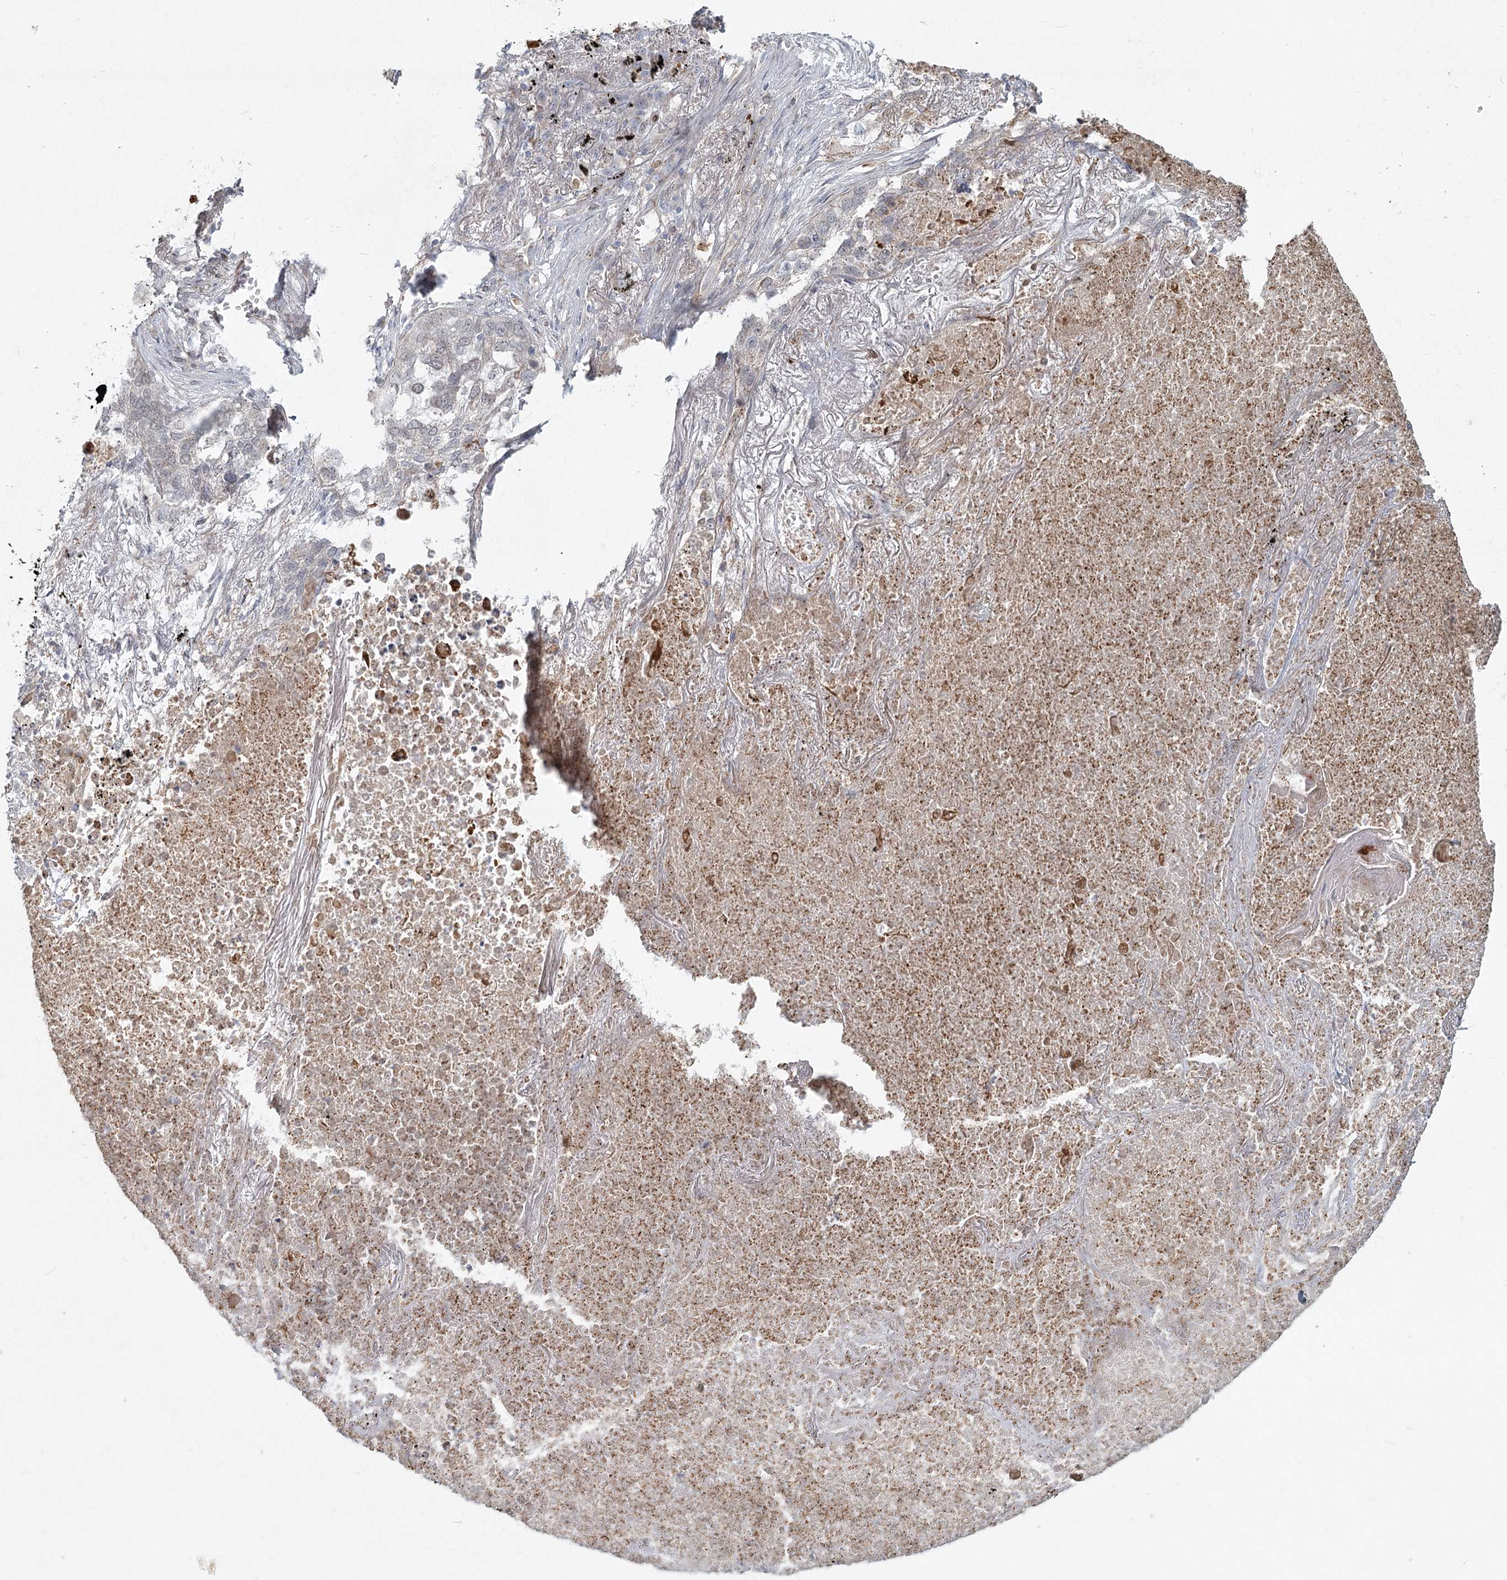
{"staining": {"intensity": "negative", "quantity": "none", "location": "none"}, "tissue": "lung cancer", "cell_type": "Tumor cells", "image_type": "cancer", "snomed": [{"axis": "morphology", "description": "Squamous cell carcinoma, NOS"}, {"axis": "topography", "description": "Lung"}], "caption": "DAB (3,3'-diaminobenzidine) immunohistochemical staining of lung cancer (squamous cell carcinoma) exhibits no significant staining in tumor cells.", "gene": "LRP2BP", "patient": {"sex": "female", "age": 63}}